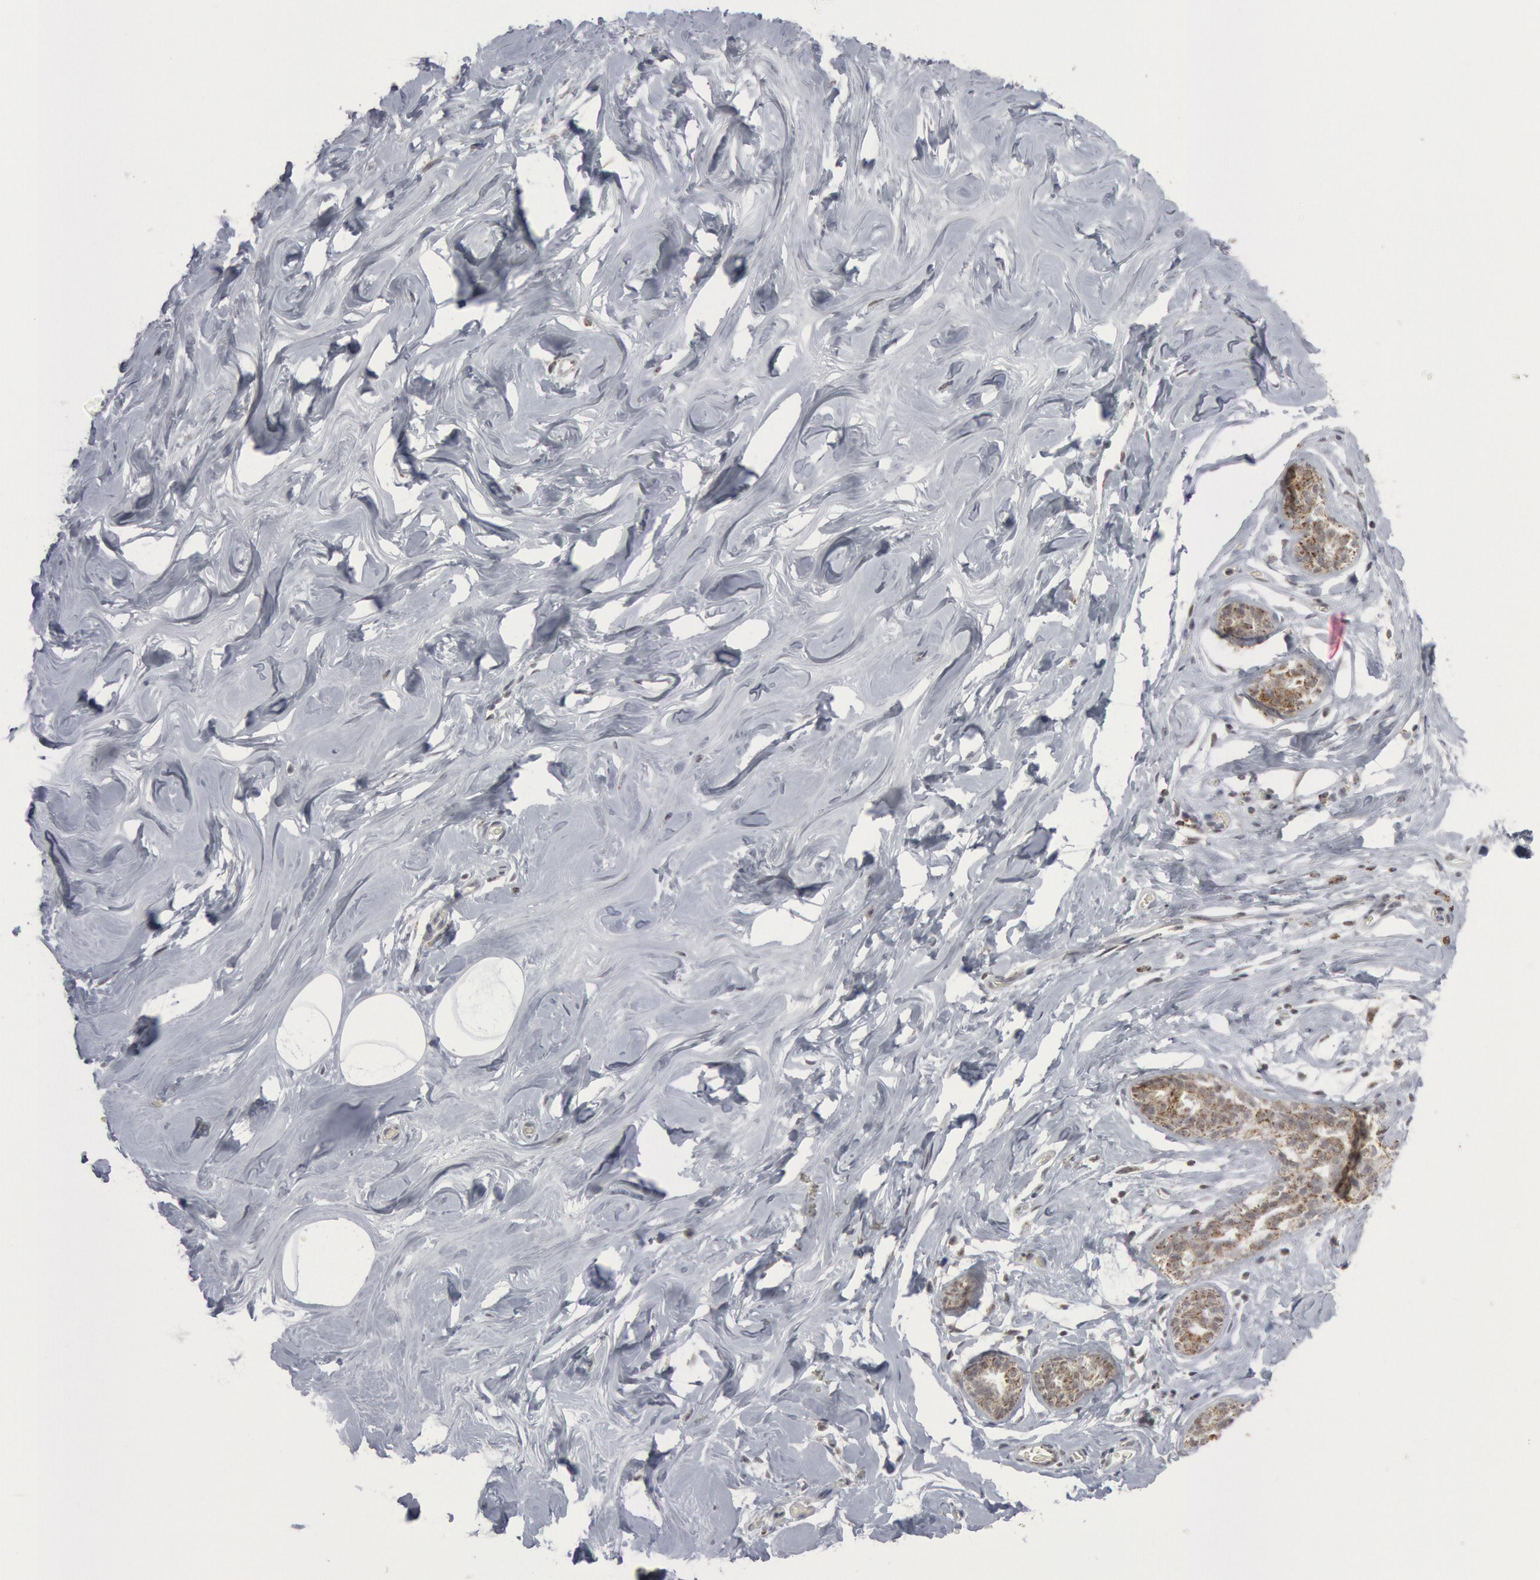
{"staining": {"intensity": "negative", "quantity": "none", "location": "none"}, "tissue": "breast", "cell_type": "Adipocytes", "image_type": "normal", "snomed": [{"axis": "morphology", "description": "Normal tissue, NOS"}, {"axis": "morphology", "description": "Fibrosis, NOS"}, {"axis": "topography", "description": "Breast"}], "caption": "An immunohistochemistry photomicrograph of unremarkable breast is shown. There is no staining in adipocytes of breast.", "gene": "CASP9", "patient": {"sex": "female", "age": 39}}